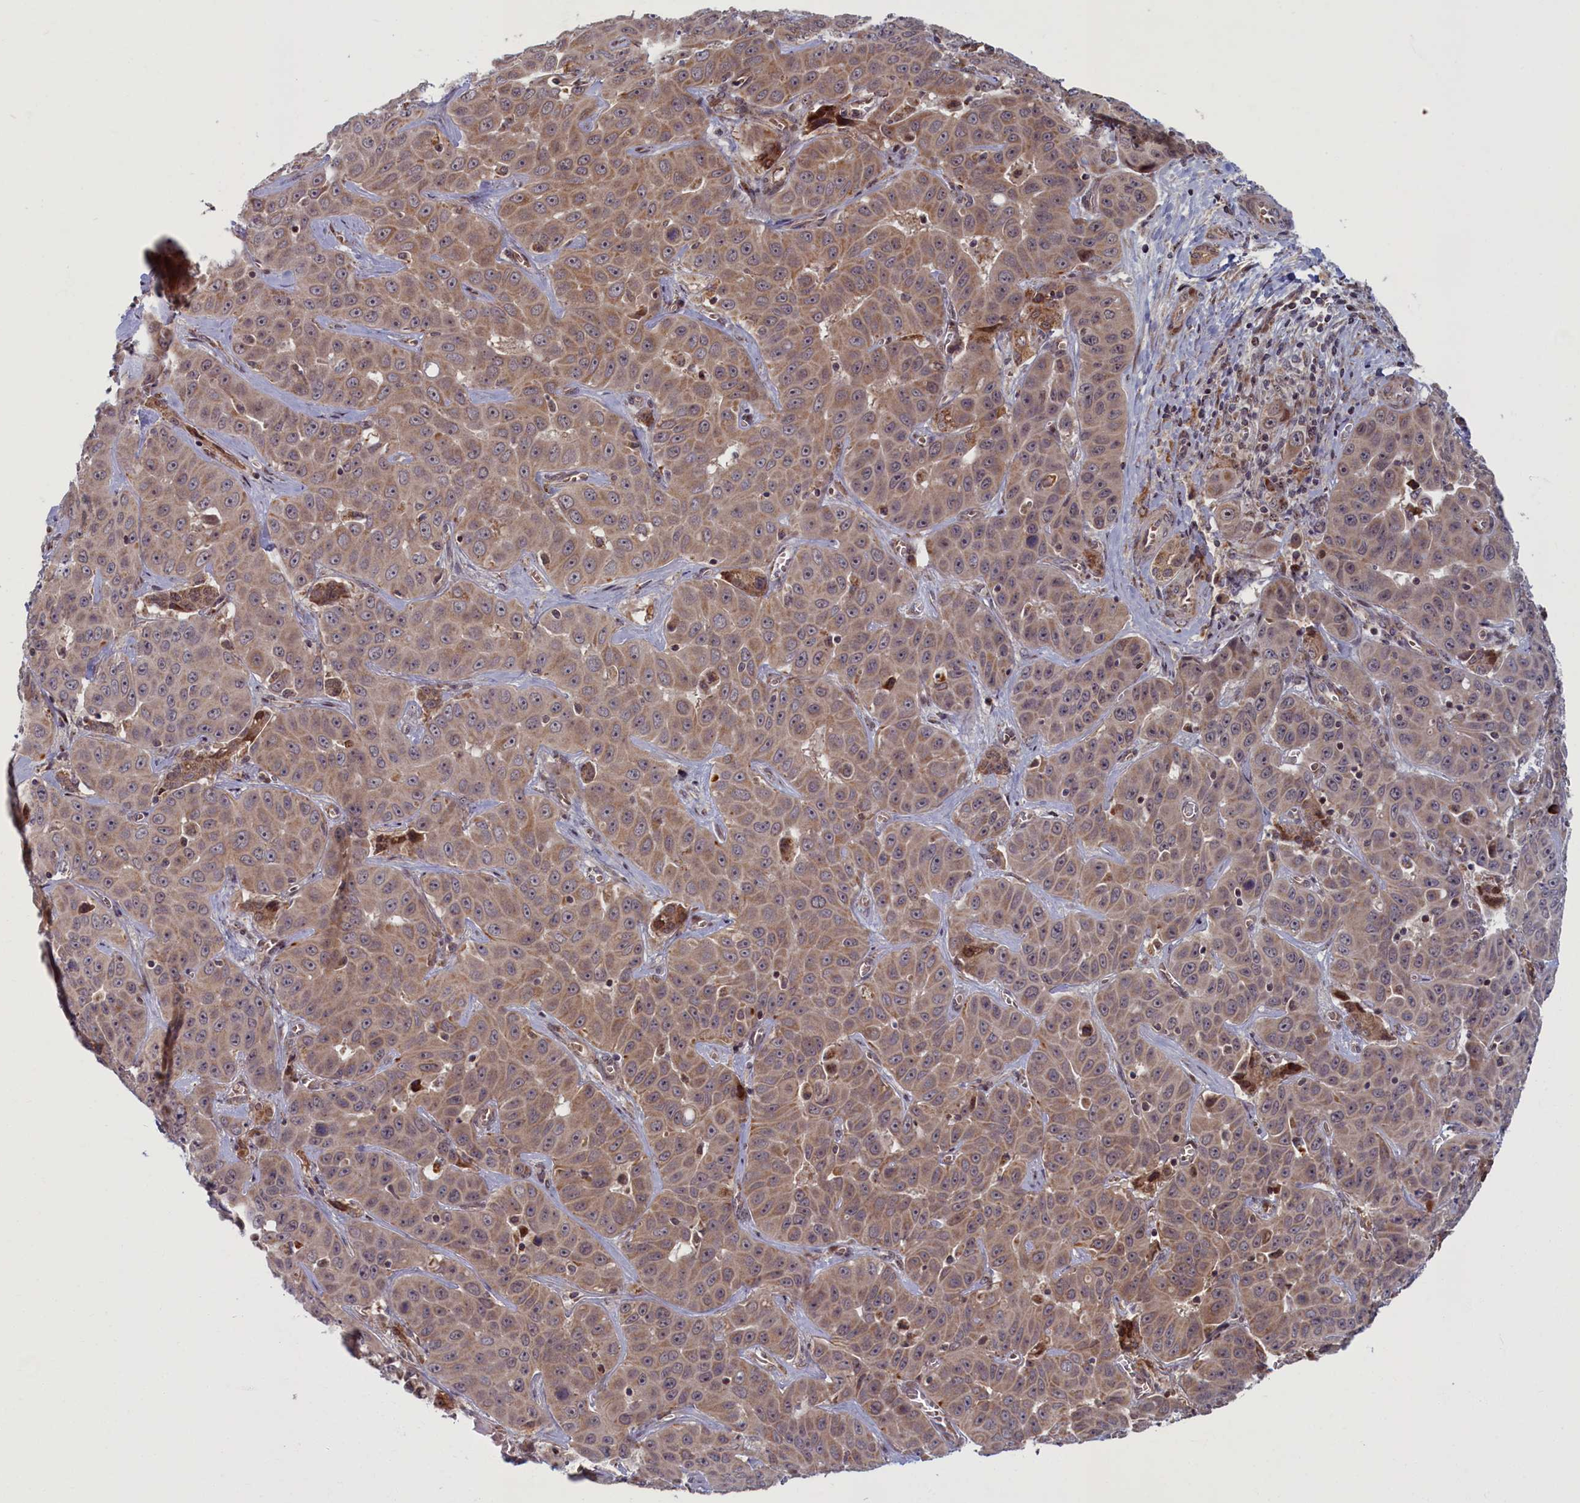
{"staining": {"intensity": "weak", "quantity": ">75%", "location": "cytoplasmic/membranous"}, "tissue": "liver cancer", "cell_type": "Tumor cells", "image_type": "cancer", "snomed": [{"axis": "morphology", "description": "Cholangiocarcinoma"}, {"axis": "topography", "description": "Liver"}], "caption": "Brown immunohistochemical staining in liver cholangiocarcinoma shows weak cytoplasmic/membranous positivity in about >75% of tumor cells.", "gene": "PLA2G10", "patient": {"sex": "female", "age": 52}}